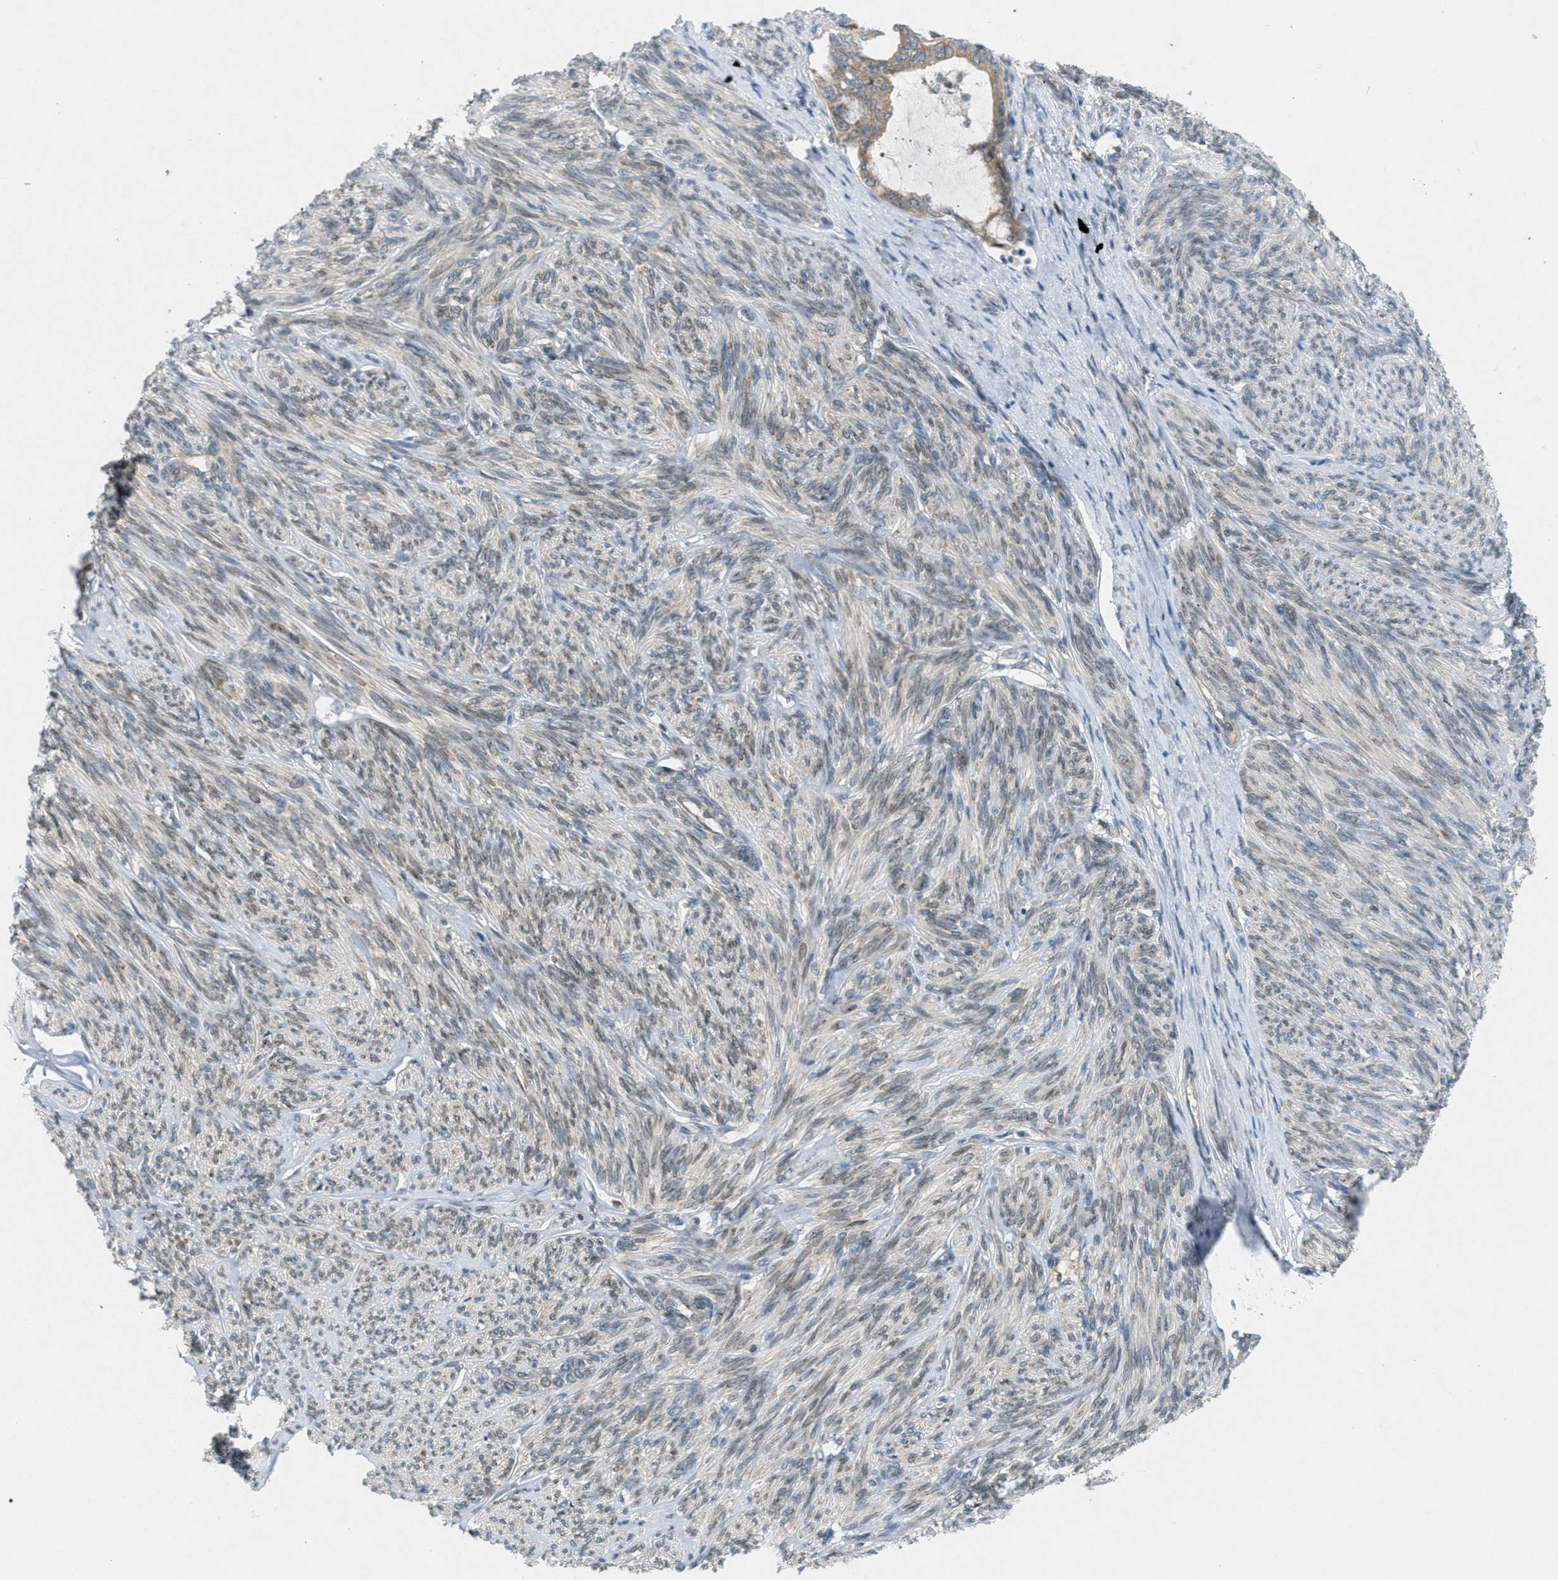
{"staining": {"intensity": "moderate", "quantity": ">75%", "location": "cytoplasmic/membranous"}, "tissue": "endometrial cancer", "cell_type": "Tumor cells", "image_type": "cancer", "snomed": [{"axis": "morphology", "description": "Adenocarcinoma, NOS"}, {"axis": "topography", "description": "Endometrium"}], "caption": "Endometrial cancer (adenocarcinoma) stained with a protein marker shows moderate staining in tumor cells.", "gene": "SIGMAR1", "patient": {"sex": "female", "age": 86}}